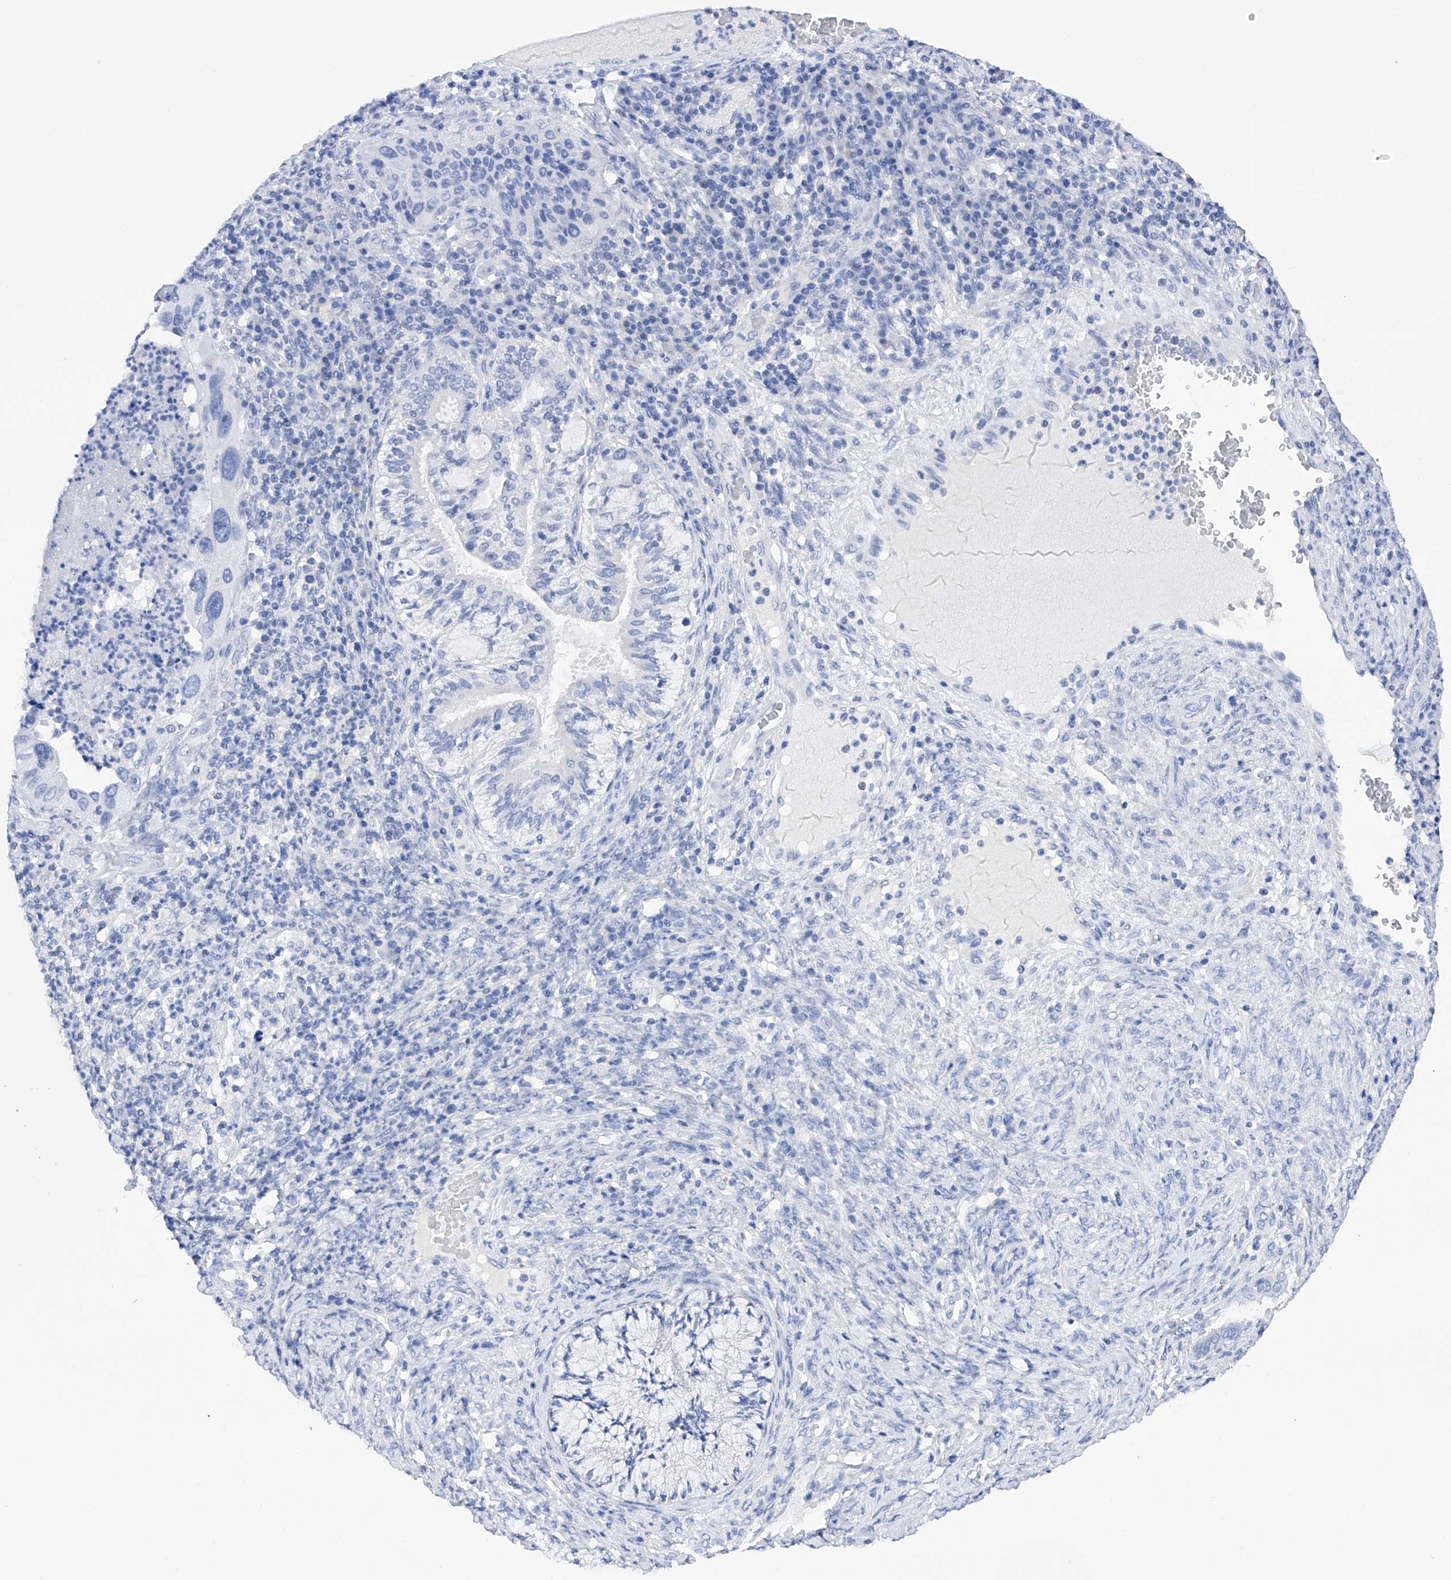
{"staining": {"intensity": "negative", "quantity": "none", "location": "none"}, "tissue": "cervical cancer", "cell_type": "Tumor cells", "image_type": "cancer", "snomed": [{"axis": "morphology", "description": "Squamous cell carcinoma, NOS"}, {"axis": "topography", "description": "Cervix"}], "caption": "IHC histopathology image of neoplastic tissue: cervical cancer stained with DAB (3,3'-diaminobenzidine) reveals no significant protein staining in tumor cells.", "gene": "FLG", "patient": {"sex": "female", "age": 38}}